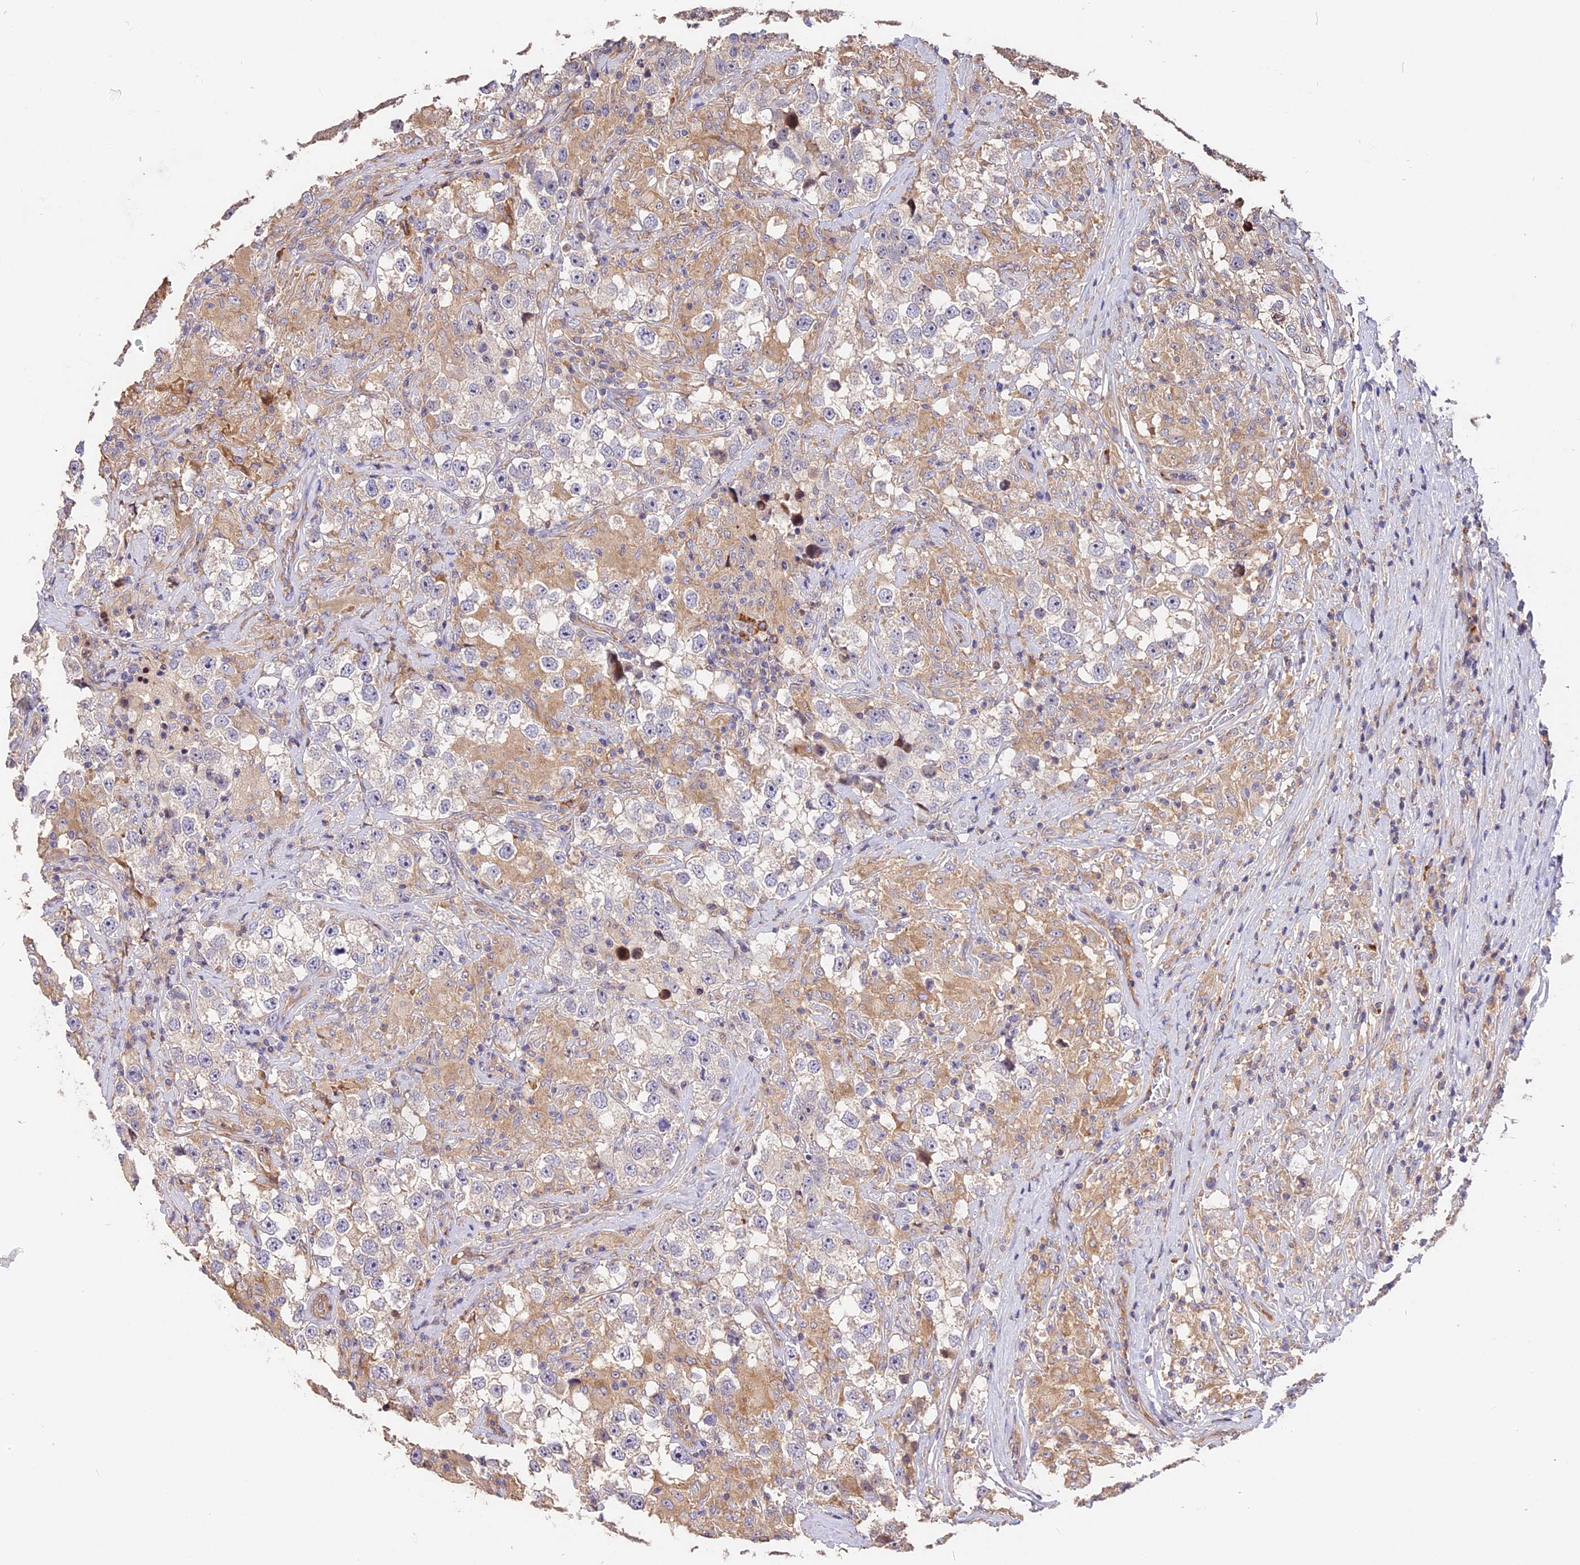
{"staining": {"intensity": "negative", "quantity": "none", "location": "none"}, "tissue": "testis cancer", "cell_type": "Tumor cells", "image_type": "cancer", "snomed": [{"axis": "morphology", "description": "Seminoma, NOS"}, {"axis": "topography", "description": "Testis"}], "caption": "Immunohistochemistry (IHC) micrograph of human testis cancer (seminoma) stained for a protein (brown), which displays no positivity in tumor cells.", "gene": "ARHGAP17", "patient": {"sex": "male", "age": 46}}